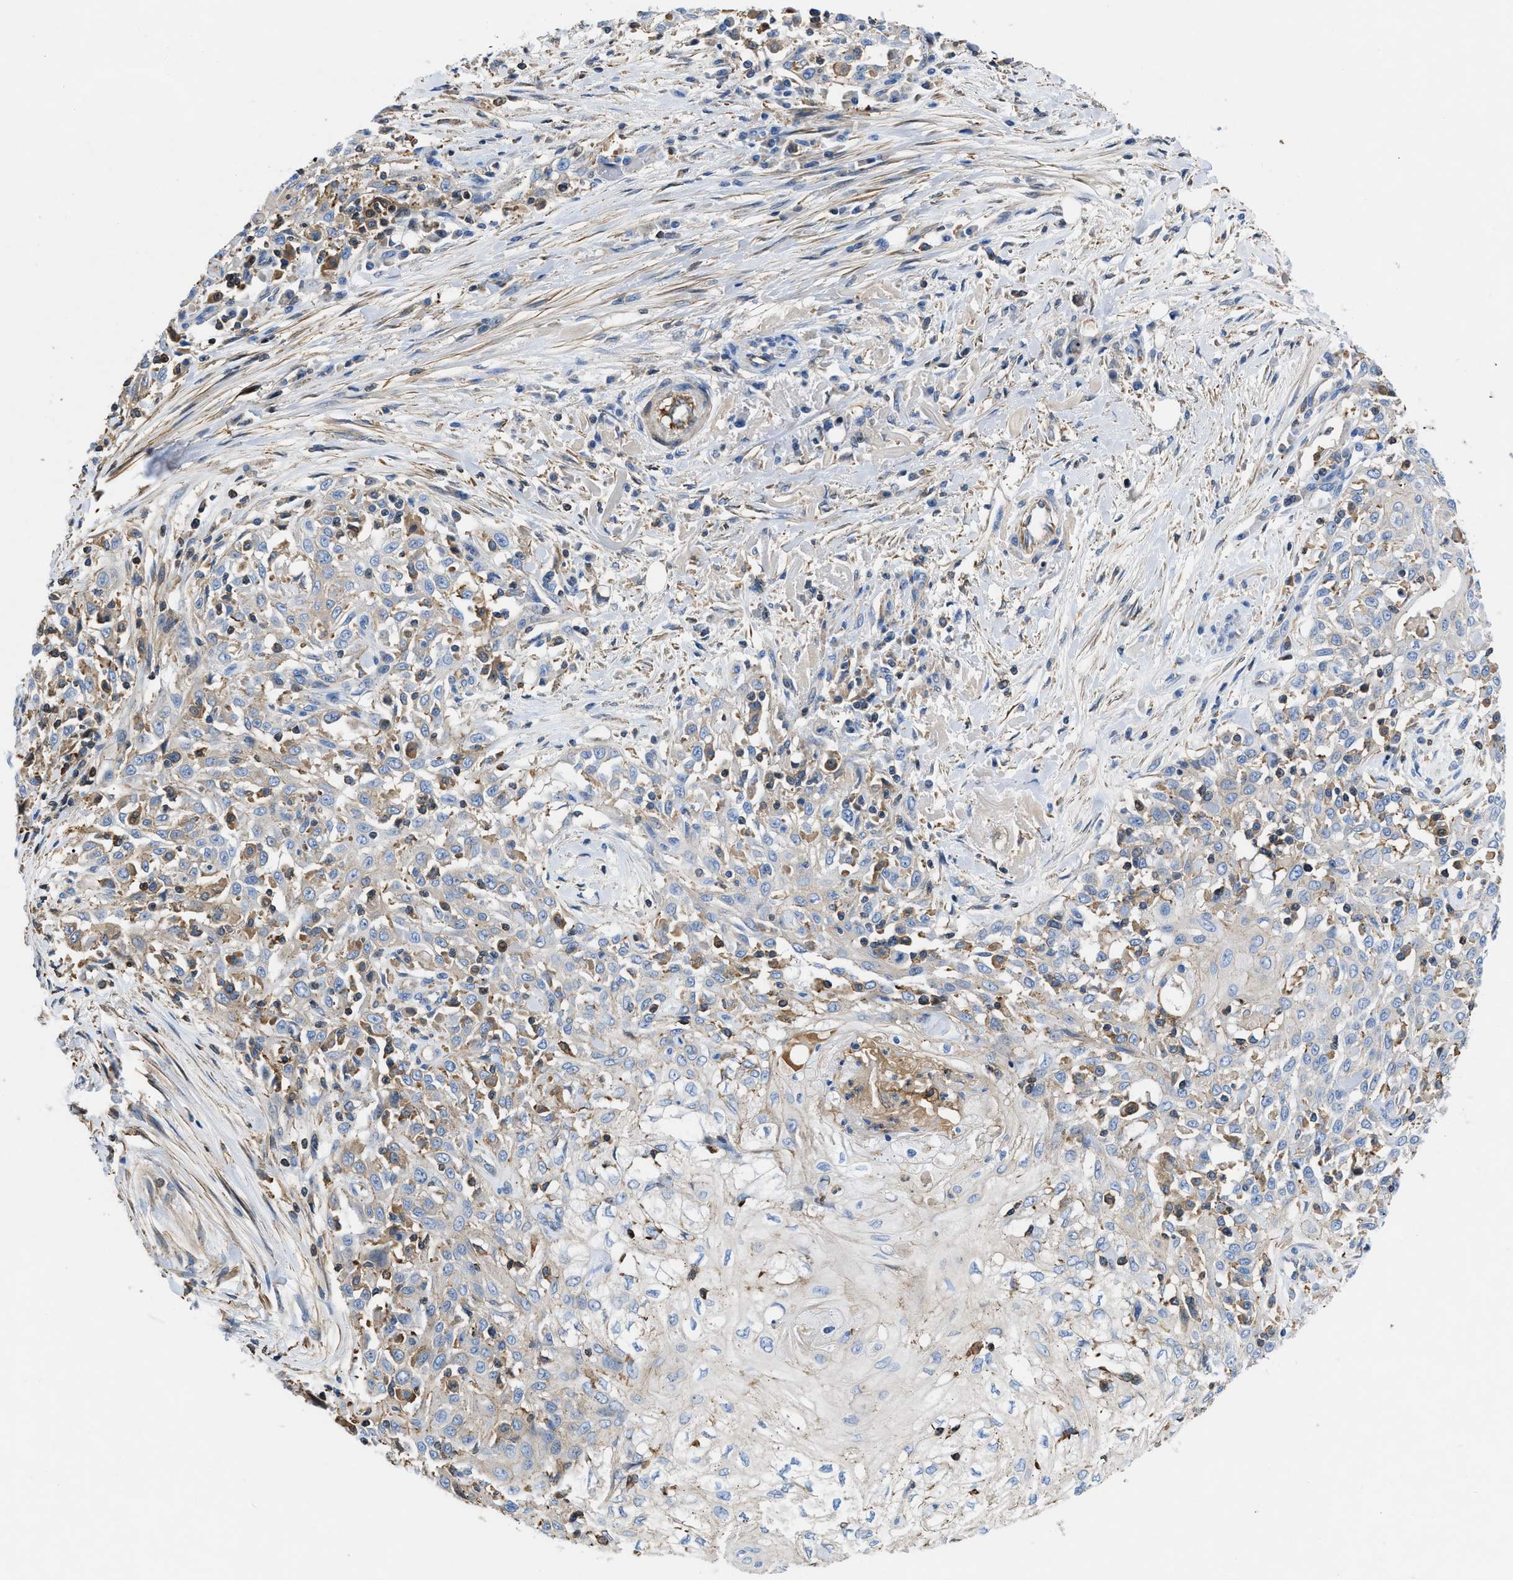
{"staining": {"intensity": "weak", "quantity": "<25%", "location": "cytoplasmic/membranous"}, "tissue": "skin cancer", "cell_type": "Tumor cells", "image_type": "cancer", "snomed": [{"axis": "morphology", "description": "Squamous cell carcinoma, NOS"}, {"axis": "morphology", "description": "Squamous cell carcinoma, metastatic, NOS"}, {"axis": "topography", "description": "Skin"}, {"axis": "topography", "description": "Lymph node"}], "caption": "DAB immunohistochemical staining of skin squamous cell carcinoma demonstrates no significant staining in tumor cells.", "gene": "ATP6V0D1", "patient": {"sex": "male", "age": 75}}